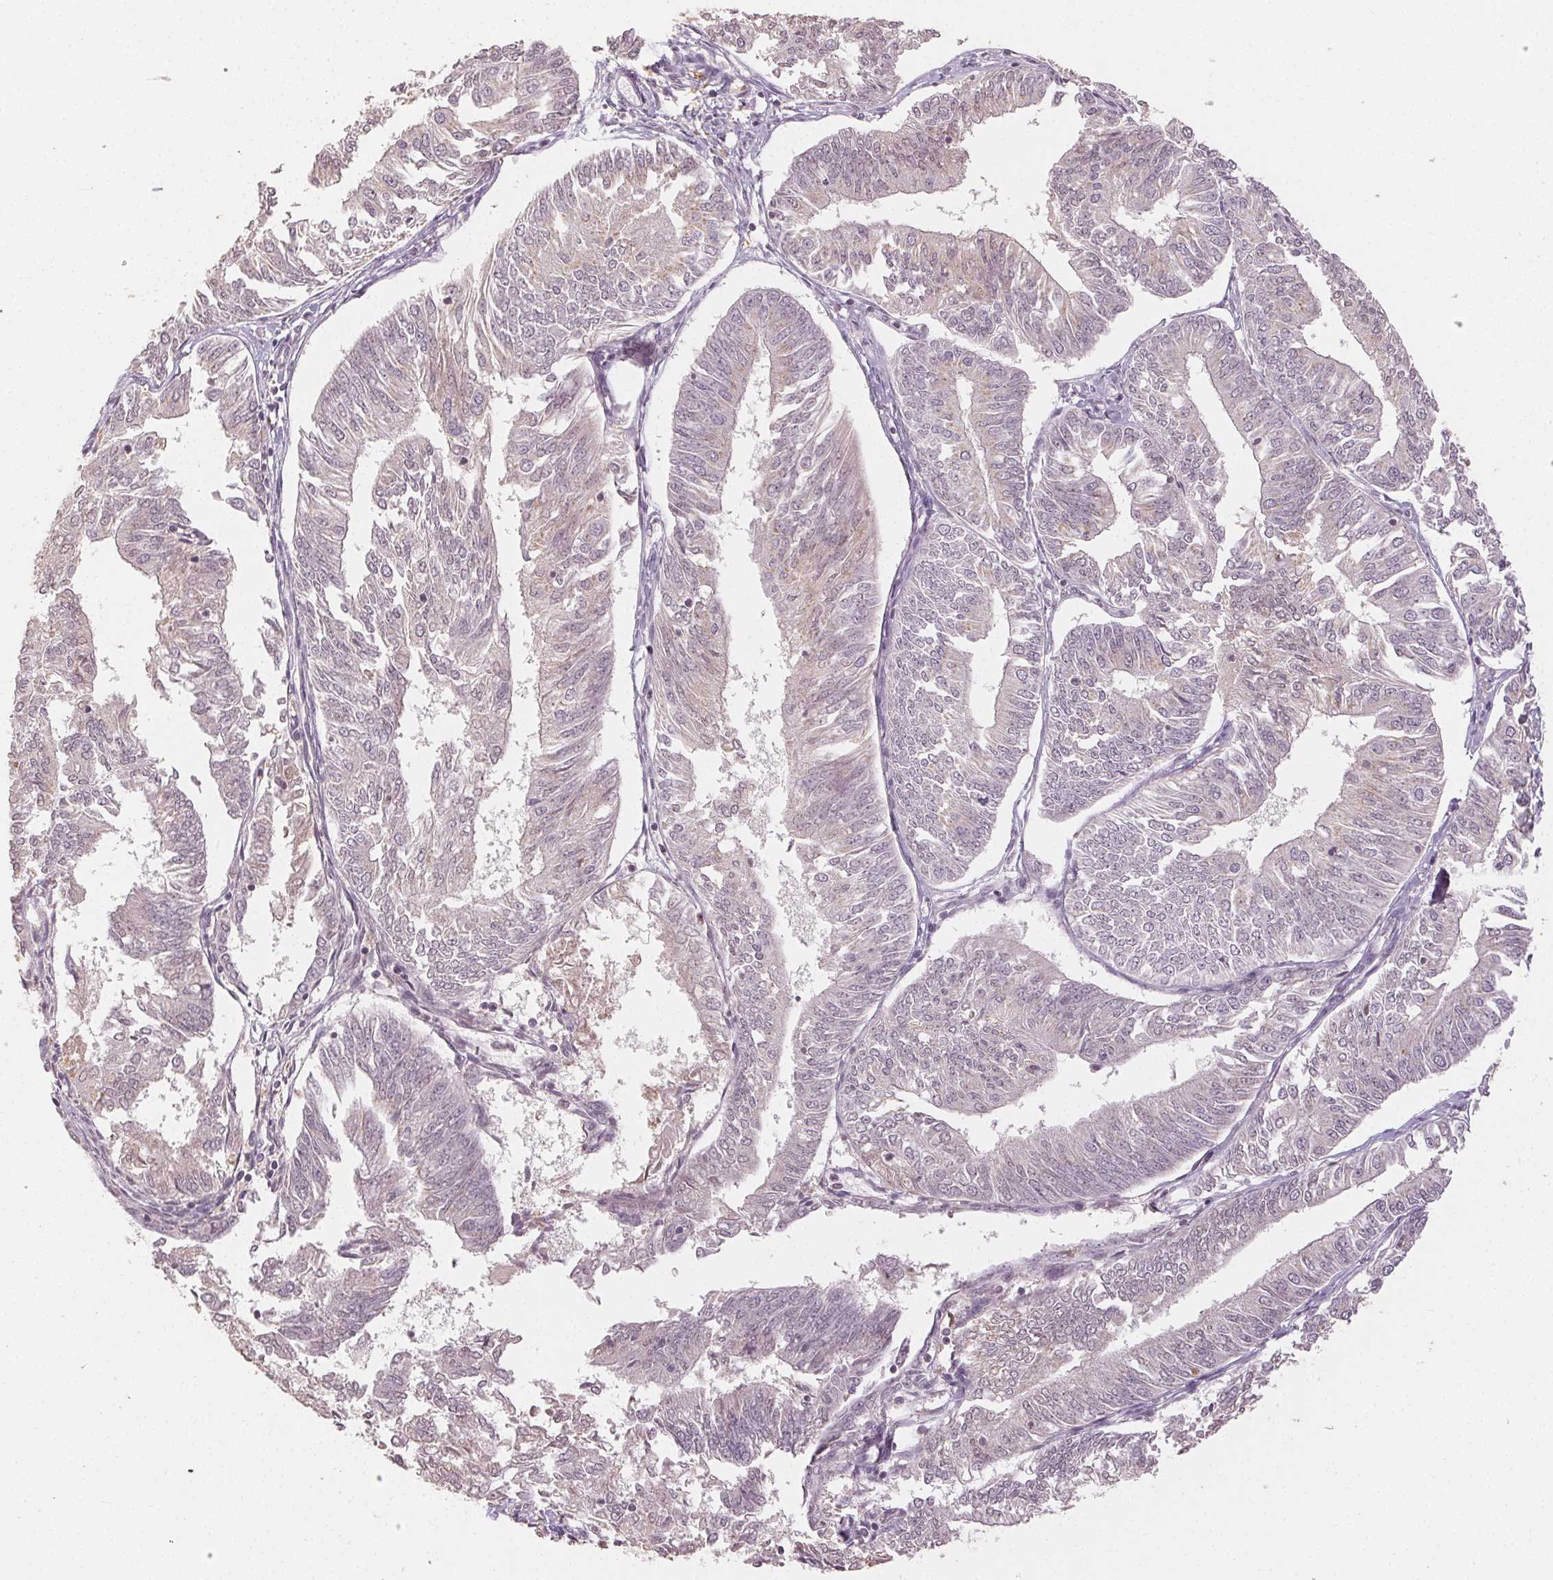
{"staining": {"intensity": "negative", "quantity": "none", "location": "none"}, "tissue": "endometrial cancer", "cell_type": "Tumor cells", "image_type": "cancer", "snomed": [{"axis": "morphology", "description": "Adenocarcinoma, NOS"}, {"axis": "topography", "description": "Endometrium"}], "caption": "Immunohistochemical staining of endometrial cancer demonstrates no significant positivity in tumor cells. (Stains: DAB IHC with hematoxylin counter stain, Microscopy: brightfield microscopy at high magnification).", "gene": "MAPK14", "patient": {"sex": "female", "age": 58}}